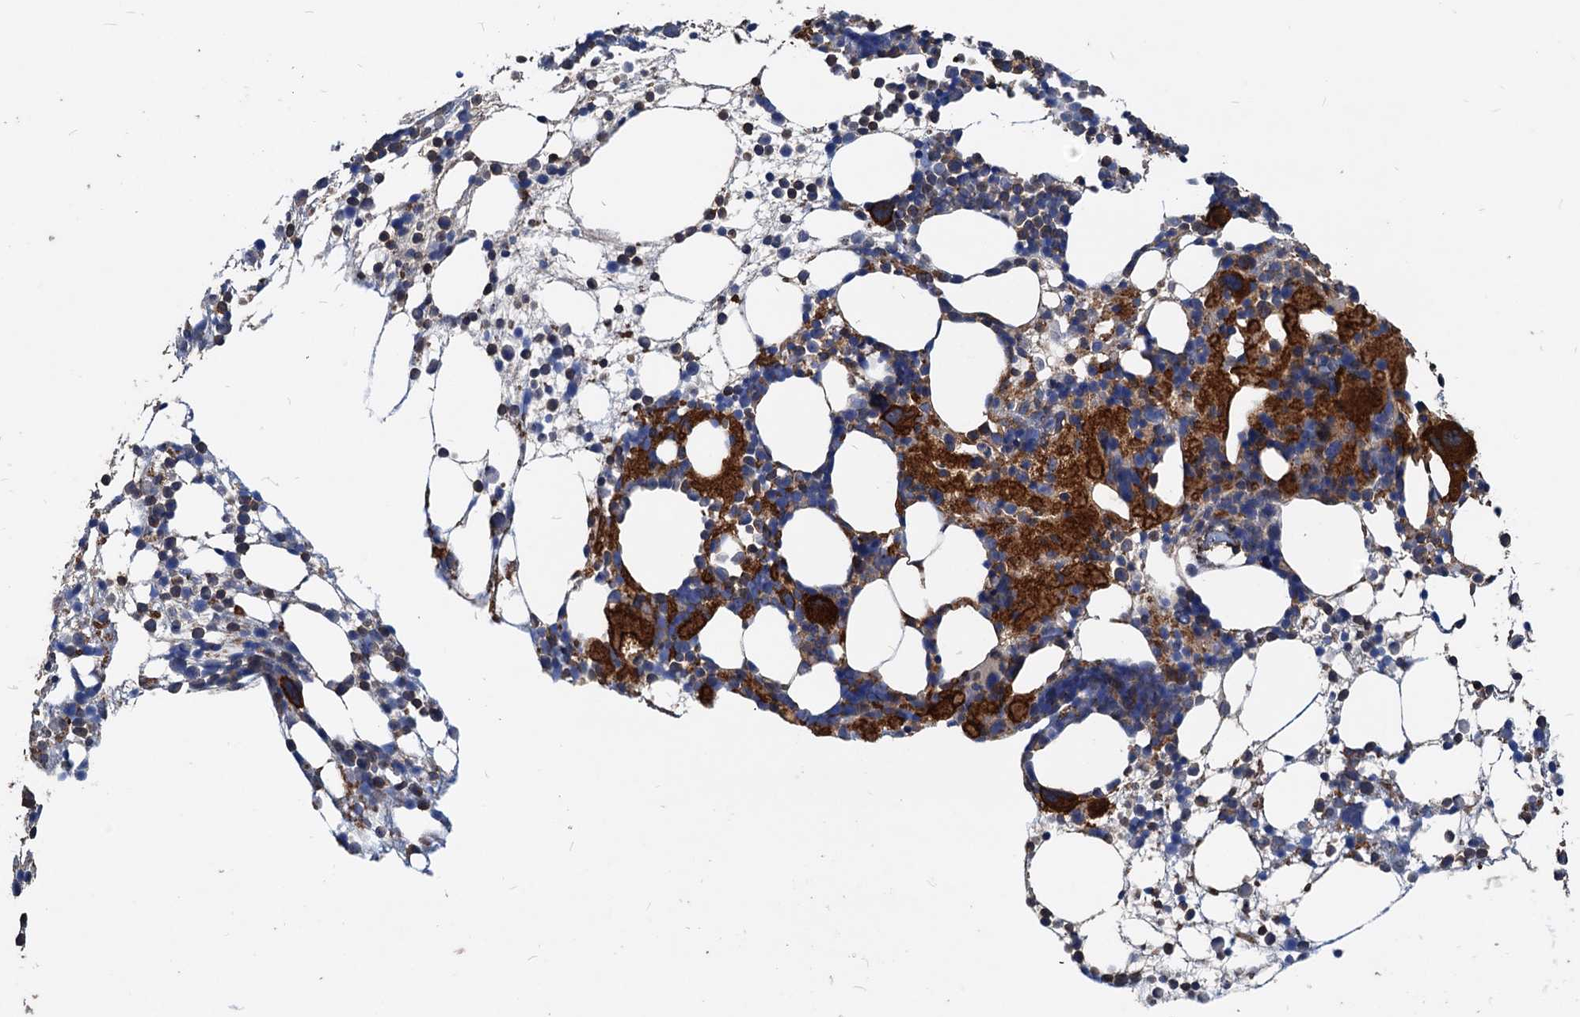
{"staining": {"intensity": "strong", "quantity": "25%-75%", "location": "cytoplasmic/membranous"}, "tissue": "bone marrow", "cell_type": "Hematopoietic cells", "image_type": "normal", "snomed": [{"axis": "morphology", "description": "Normal tissue, NOS"}, {"axis": "topography", "description": "Bone marrow"}], "caption": "Immunohistochemical staining of normal human bone marrow demonstrates 25%-75% levels of strong cytoplasmic/membranous protein staining in about 25%-75% of hematopoietic cells.", "gene": "LCP2", "patient": {"sex": "female", "age": 57}}